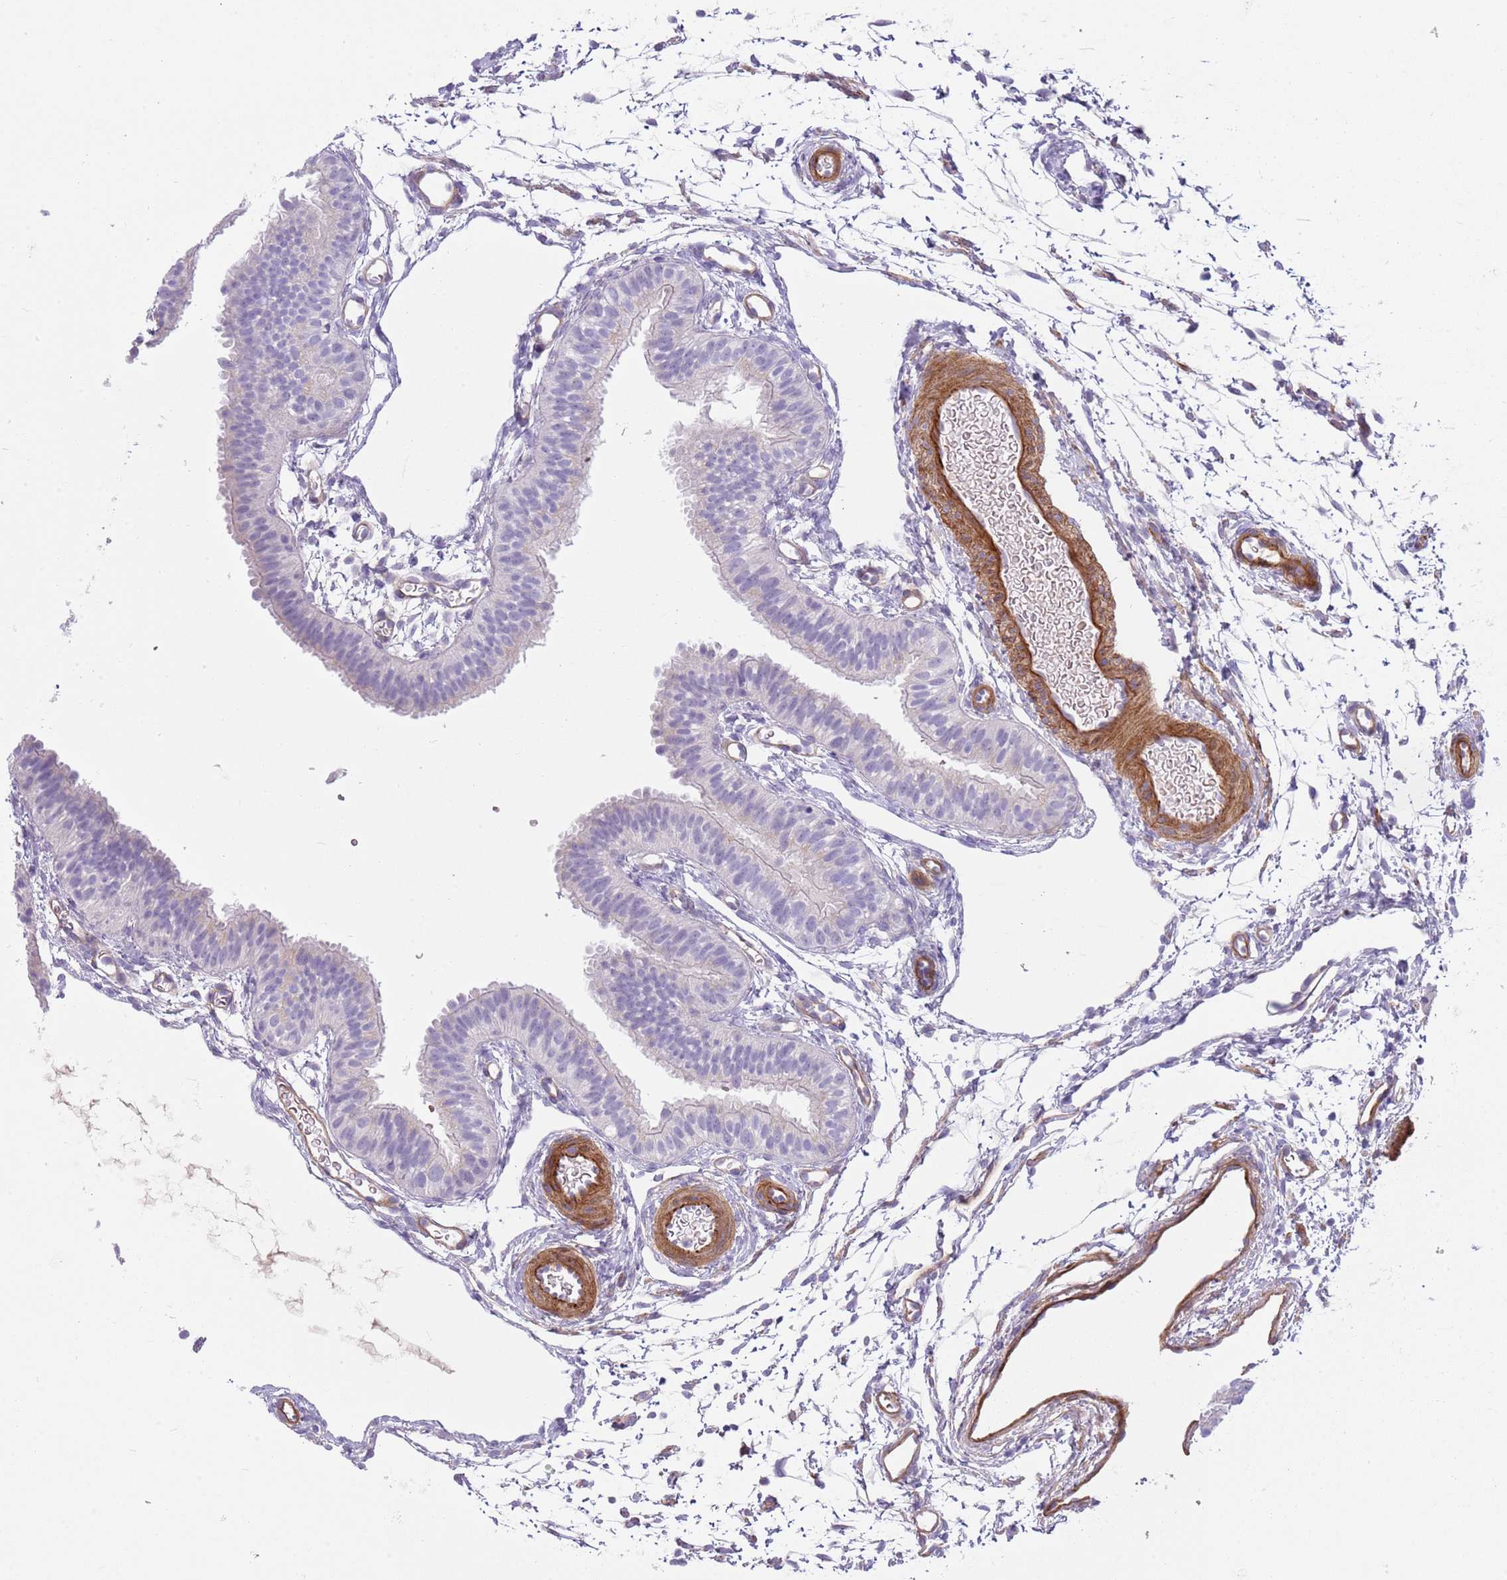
{"staining": {"intensity": "negative", "quantity": "none", "location": "none"}, "tissue": "fallopian tube", "cell_type": "Glandular cells", "image_type": "normal", "snomed": [{"axis": "morphology", "description": "Normal tissue, NOS"}, {"axis": "topography", "description": "Fallopian tube"}], "caption": "Photomicrograph shows no protein positivity in glandular cells of normal fallopian tube.", "gene": "TINAGL1", "patient": {"sex": "female", "age": 35}}